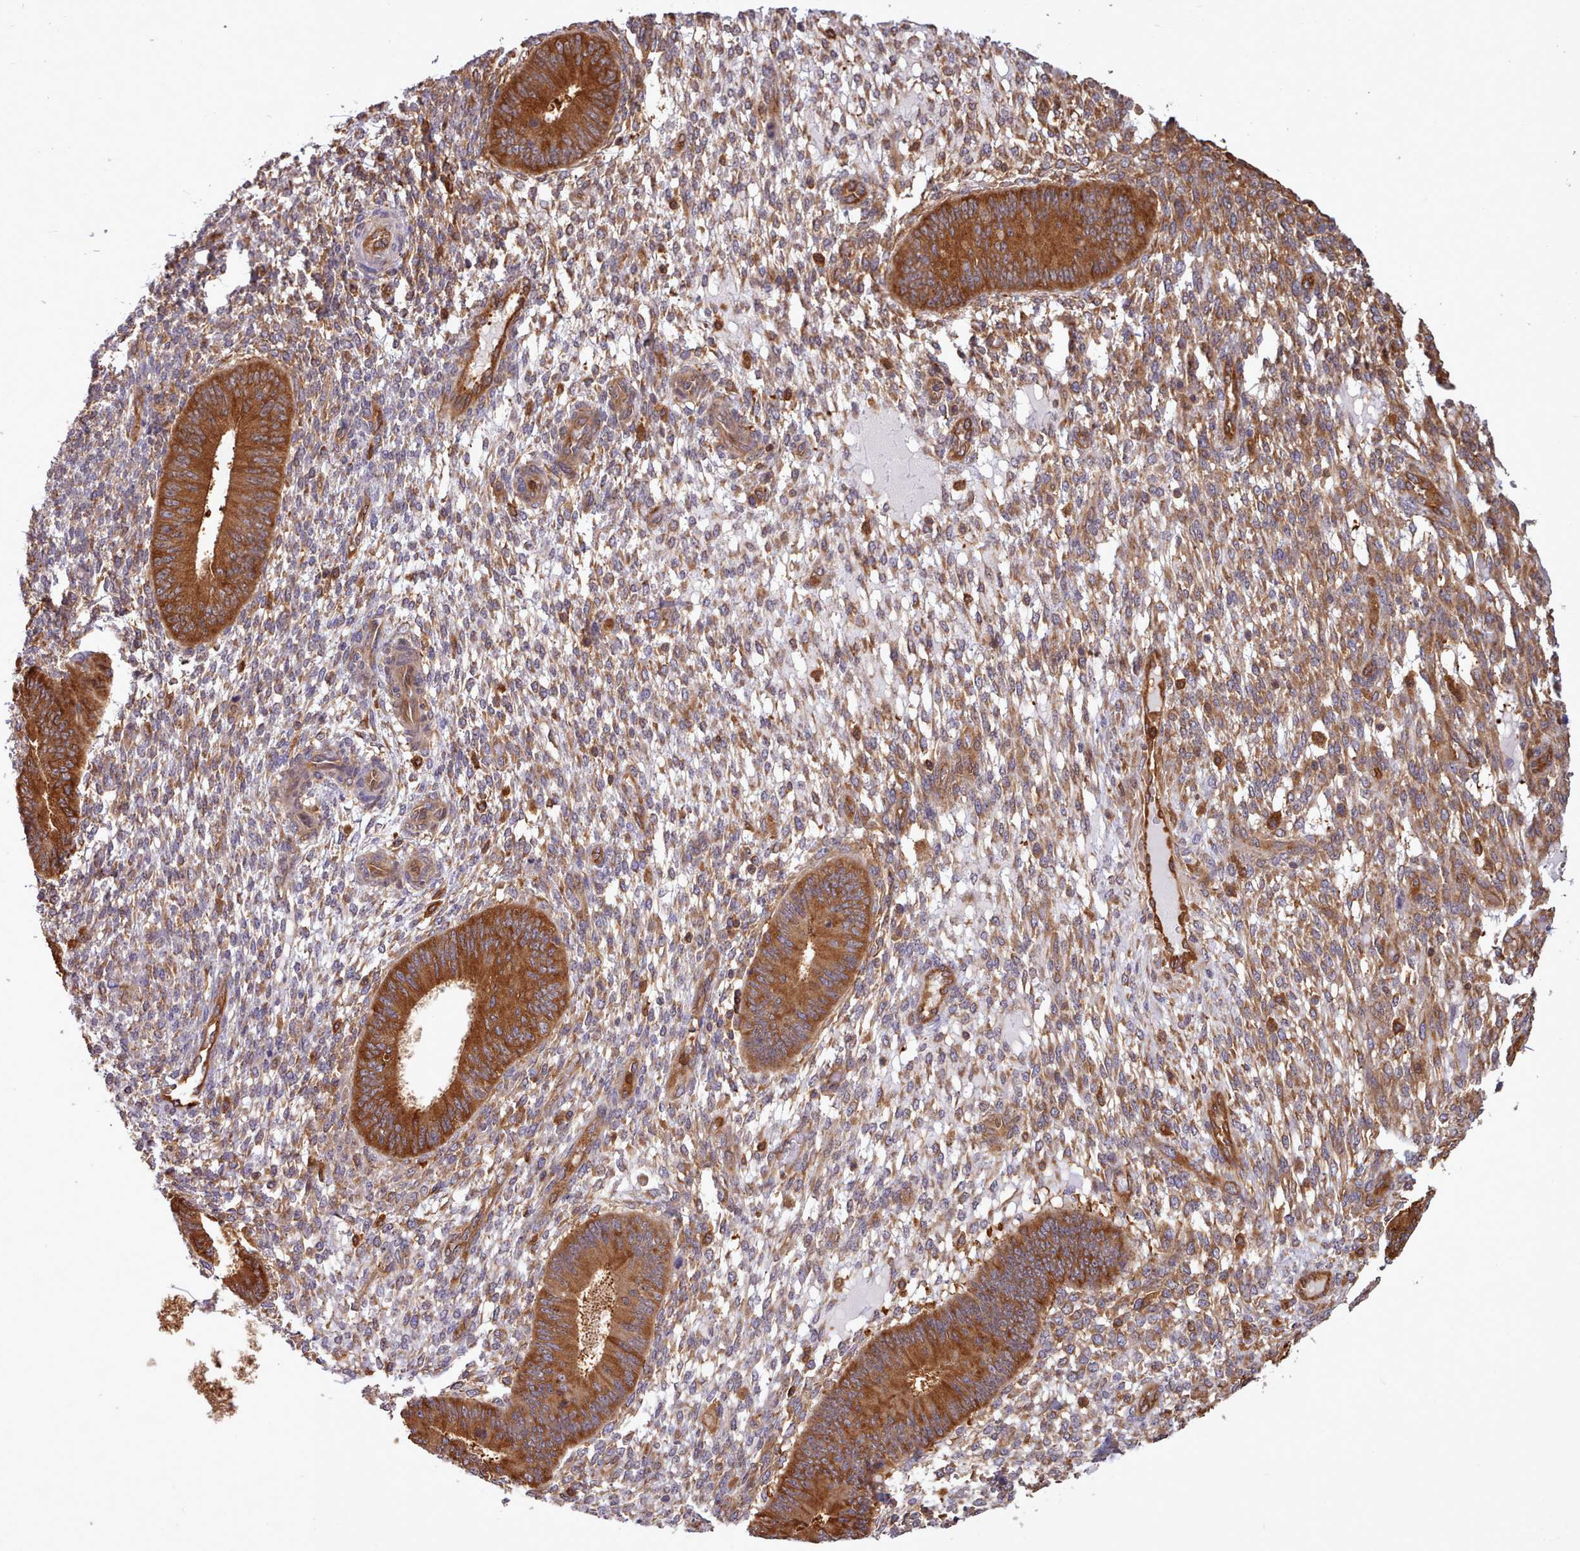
{"staining": {"intensity": "moderate", "quantity": ">75%", "location": "cytoplasmic/membranous"}, "tissue": "endometrium", "cell_type": "Cells in endometrial stroma", "image_type": "normal", "snomed": [{"axis": "morphology", "description": "Normal tissue, NOS"}, {"axis": "topography", "description": "Endometrium"}], "caption": "Immunohistochemical staining of normal endometrium exhibits >75% levels of moderate cytoplasmic/membranous protein staining in about >75% of cells in endometrial stroma. (DAB (3,3'-diaminobenzidine) IHC with brightfield microscopy, high magnification).", "gene": "SLC4A9", "patient": {"sex": "female", "age": 49}}